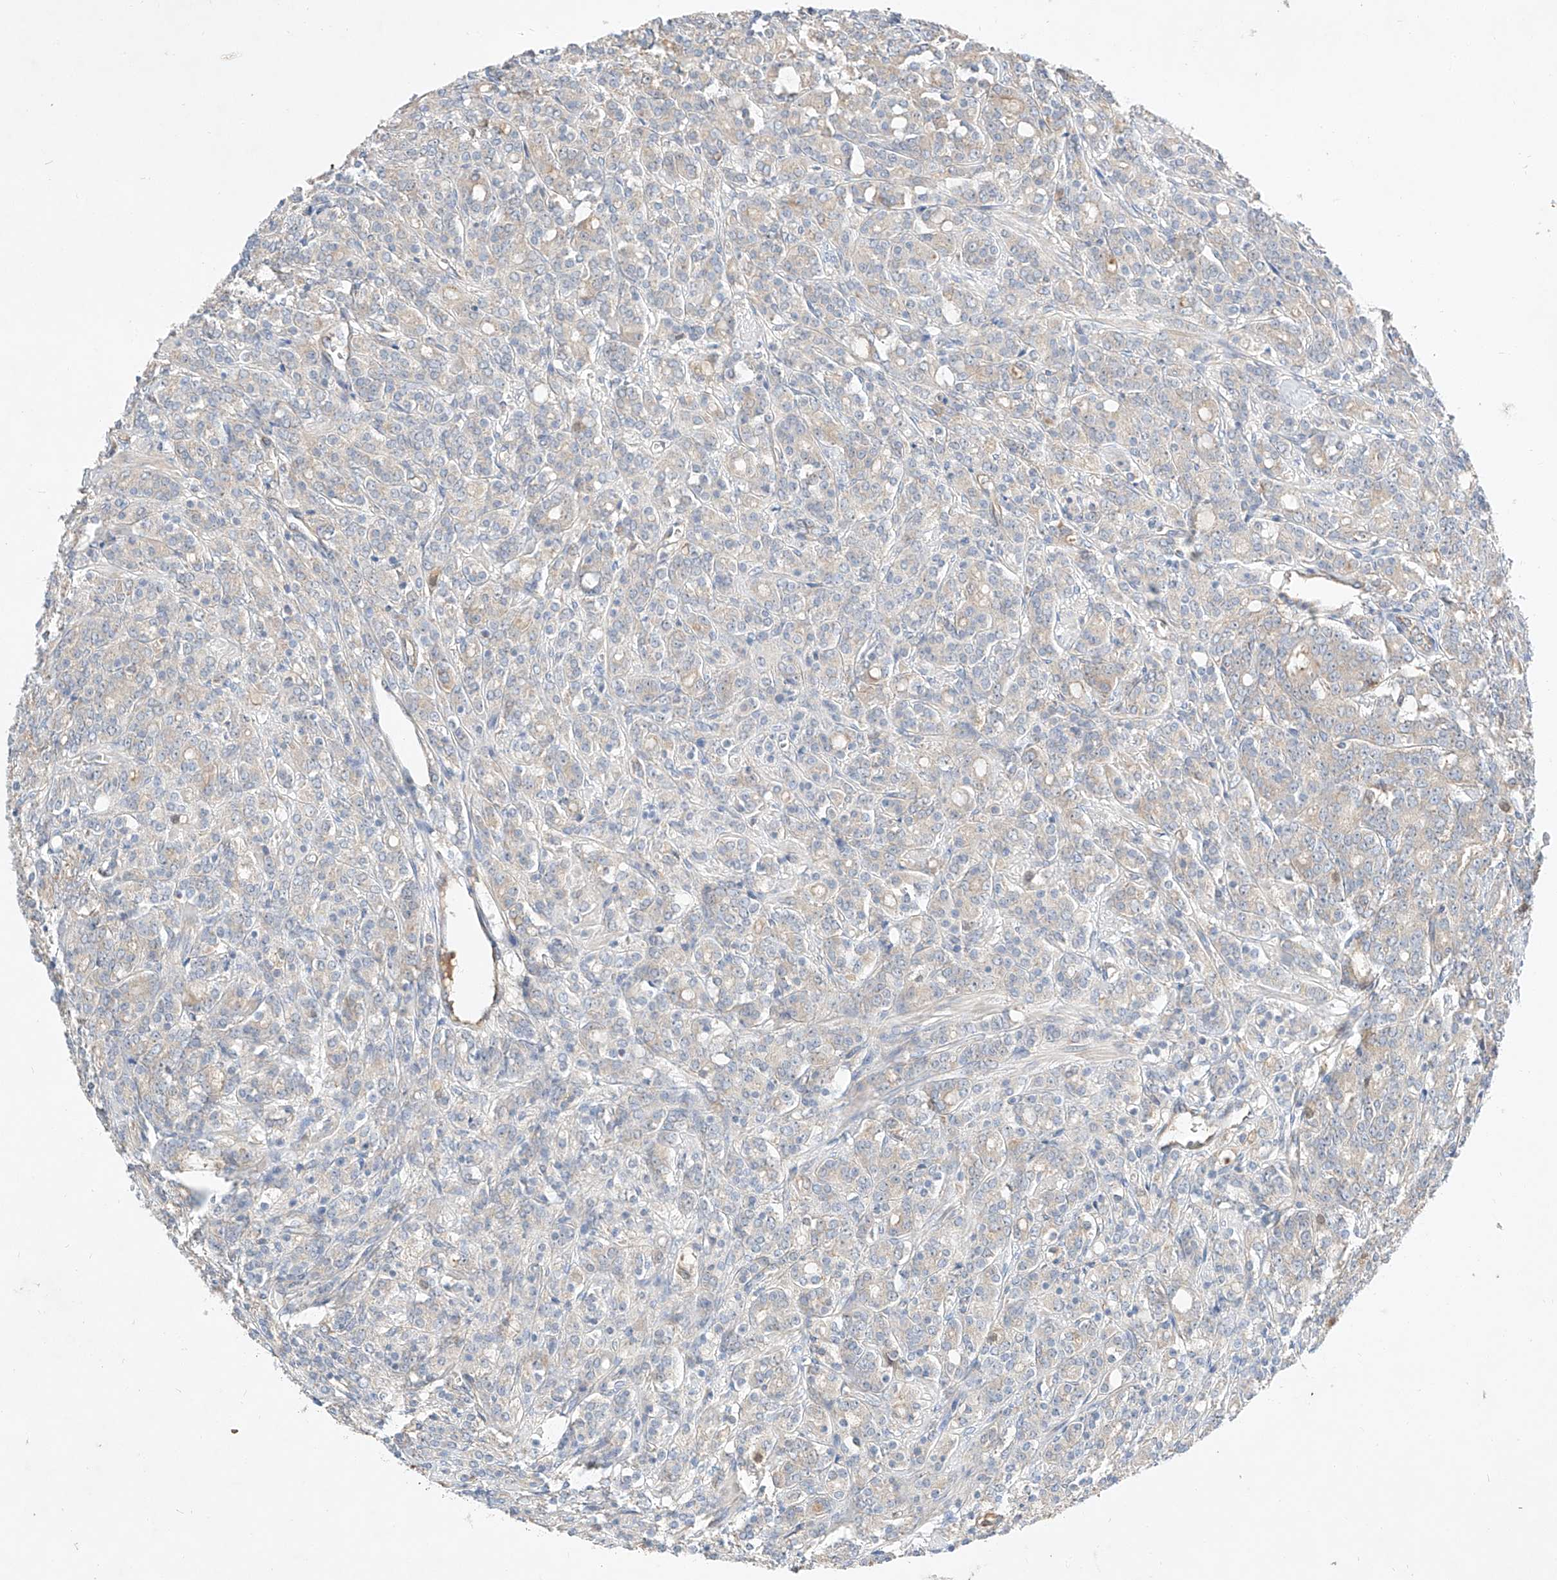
{"staining": {"intensity": "weak", "quantity": "25%-75%", "location": "cytoplasmic/membranous"}, "tissue": "prostate cancer", "cell_type": "Tumor cells", "image_type": "cancer", "snomed": [{"axis": "morphology", "description": "Adenocarcinoma, High grade"}, {"axis": "topography", "description": "Prostate"}], "caption": "The micrograph displays staining of prostate cancer (high-grade adenocarcinoma), revealing weak cytoplasmic/membranous protein staining (brown color) within tumor cells. (Brightfield microscopy of DAB IHC at high magnification).", "gene": "RUSC1", "patient": {"sex": "male", "age": 62}}